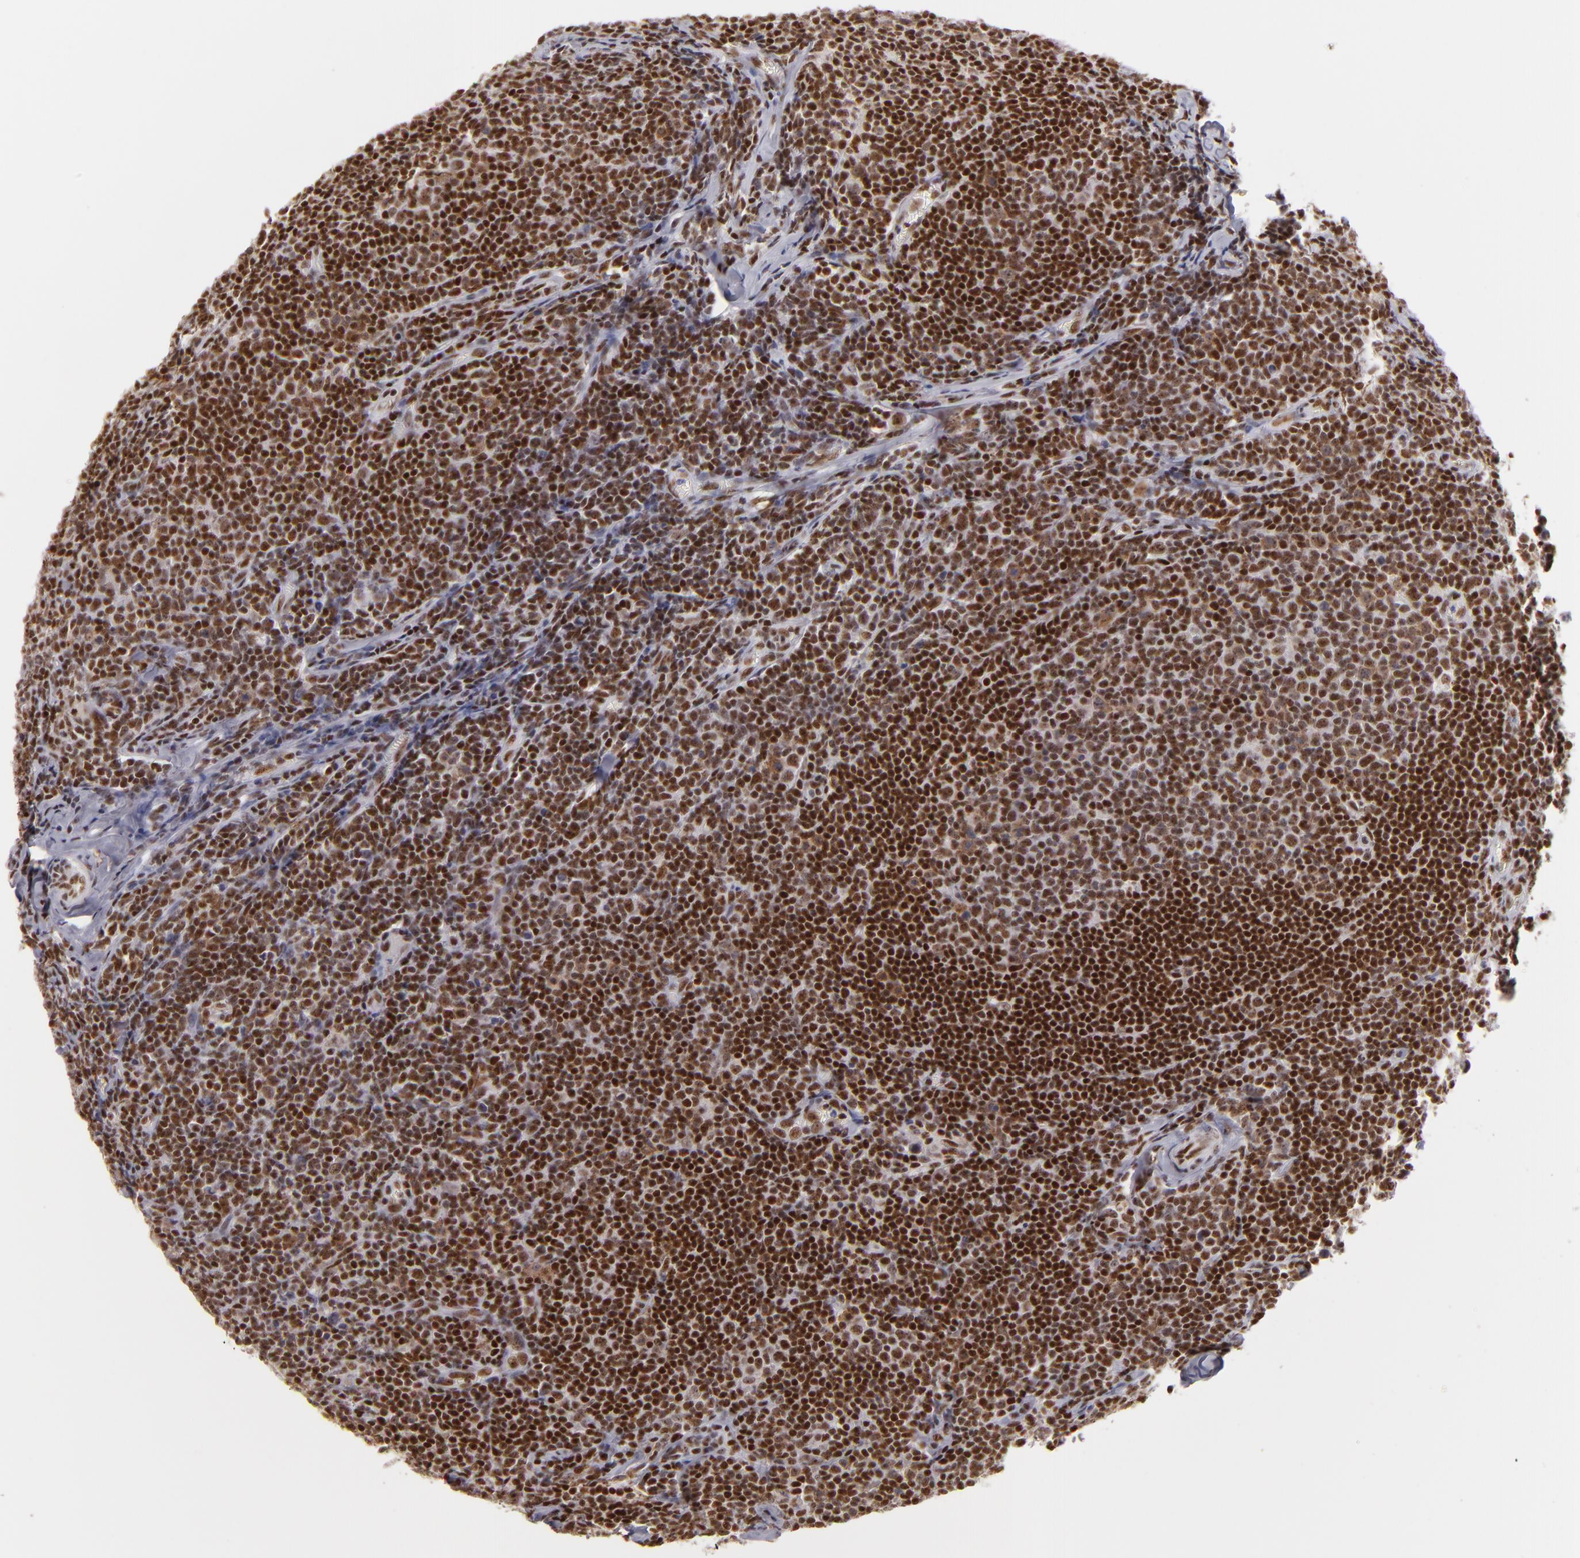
{"staining": {"intensity": "strong", "quantity": ">75%", "location": "nuclear"}, "tissue": "lymphoma", "cell_type": "Tumor cells", "image_type": "cancer", "snomed": [{"axis": "morphology", "description": "Malignant lymphoma, non-Hodgkin's type, Low grade"}, {"axis": "topography", "description": "Lymph node"}], "caption": "A histopathology image showing strong nuclear positivity in about >75% of tumor cells in lymphoma, as visualized by brown immunohistochemical staining.", "gene": "DAXX", "patient": {"sex": "male", "age": 74}}